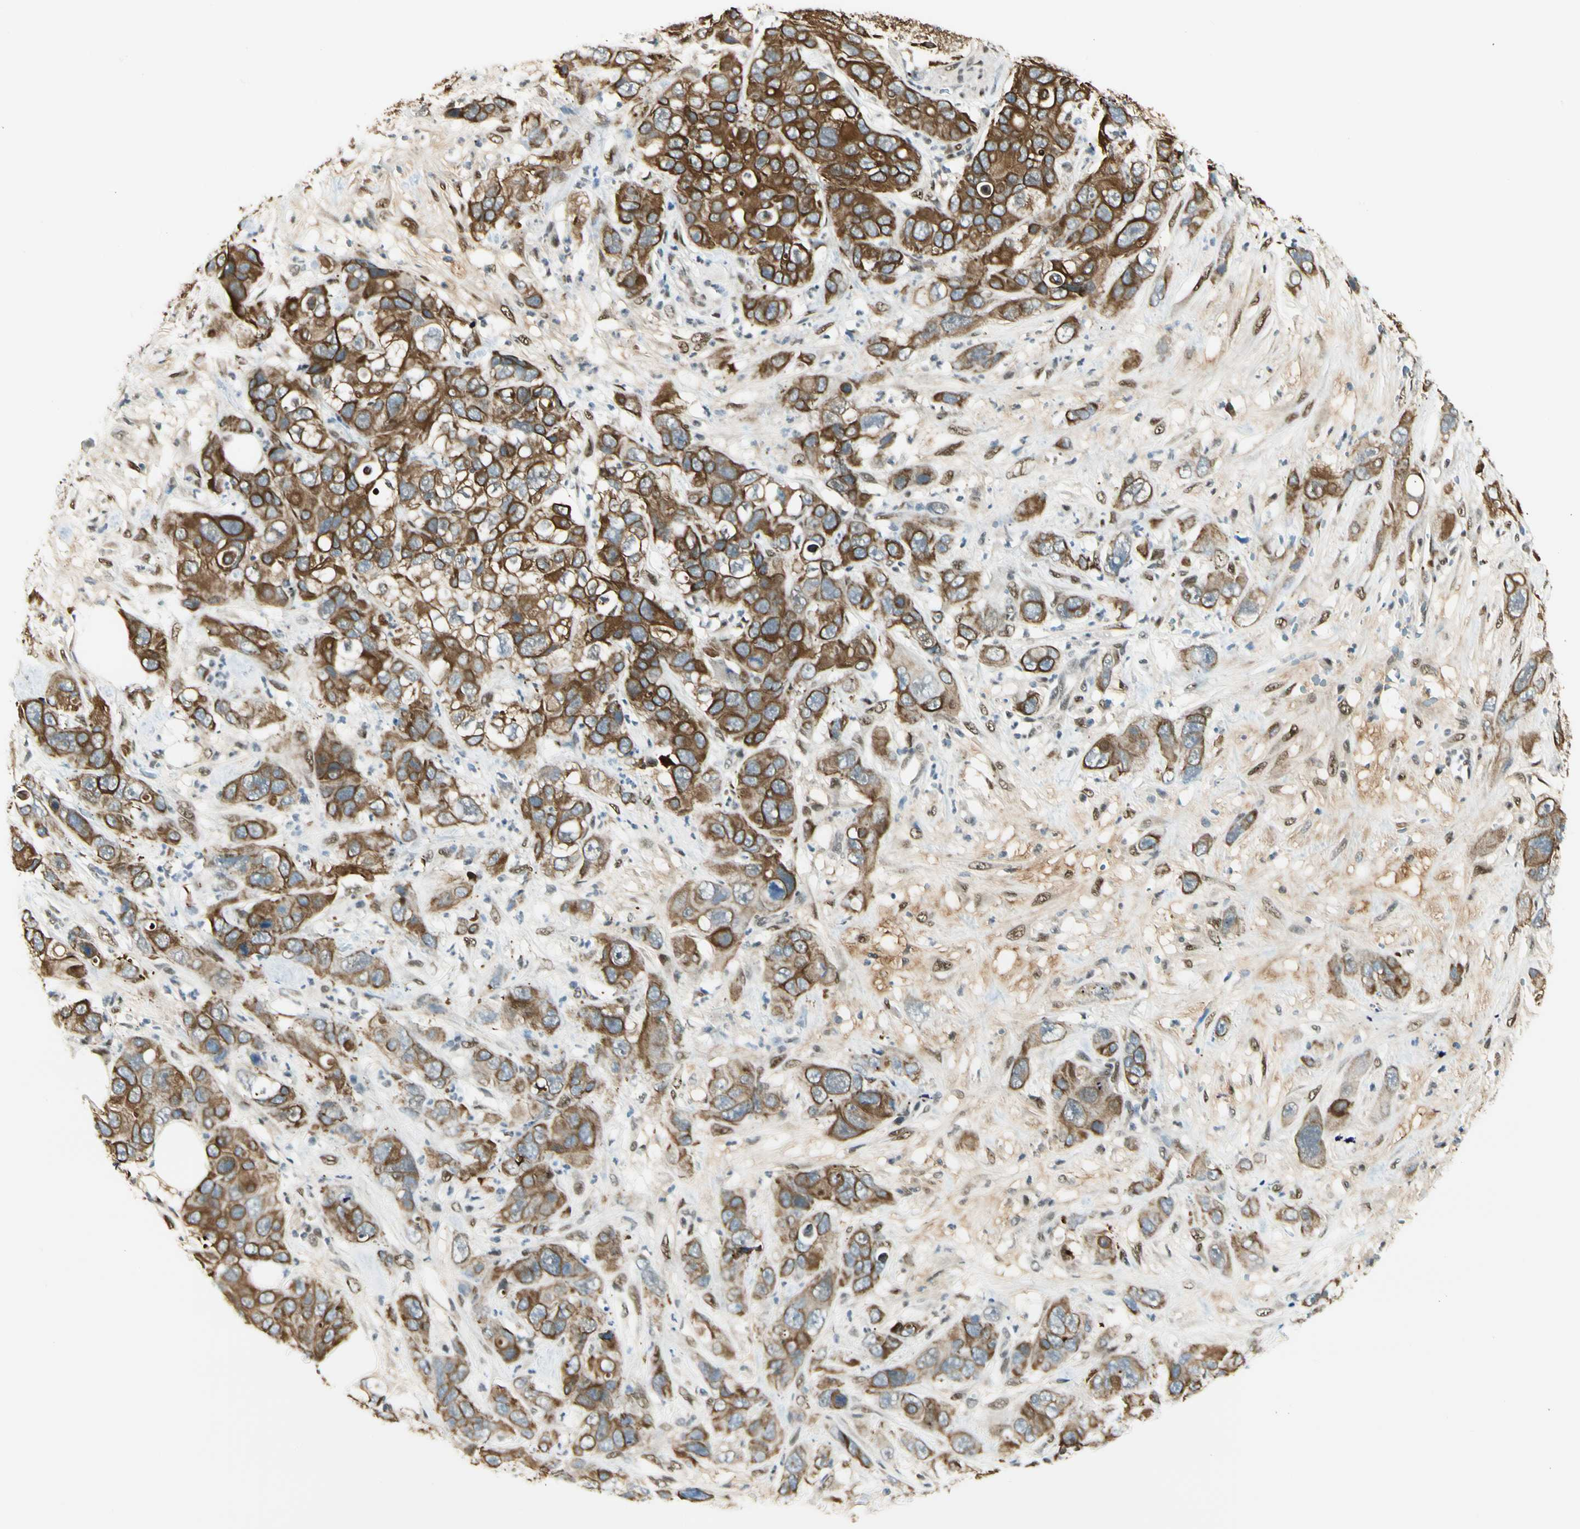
{"staining": {"intensity": "strong", "quantity": ">75%", "location": "cytoplasmic/membranous"}, "tissue": "pancreatic cancer", "cell_type": "Tumor cells", "image_type": "cancer", "snomed": [{"axis": "morphology", "description": "Adenocarcinoma, NOS"}, {"axis": "topography", "description": "Pancreas"}], "caption": "Protein expression analysis of human pancreatic cancer (adenocarcinoma) reveals strong cytoplasmic/membranous positivity in about >75% of tumor cells.", "gene": "ATXN1", "patient": {"sex": "female", "age": 71}}